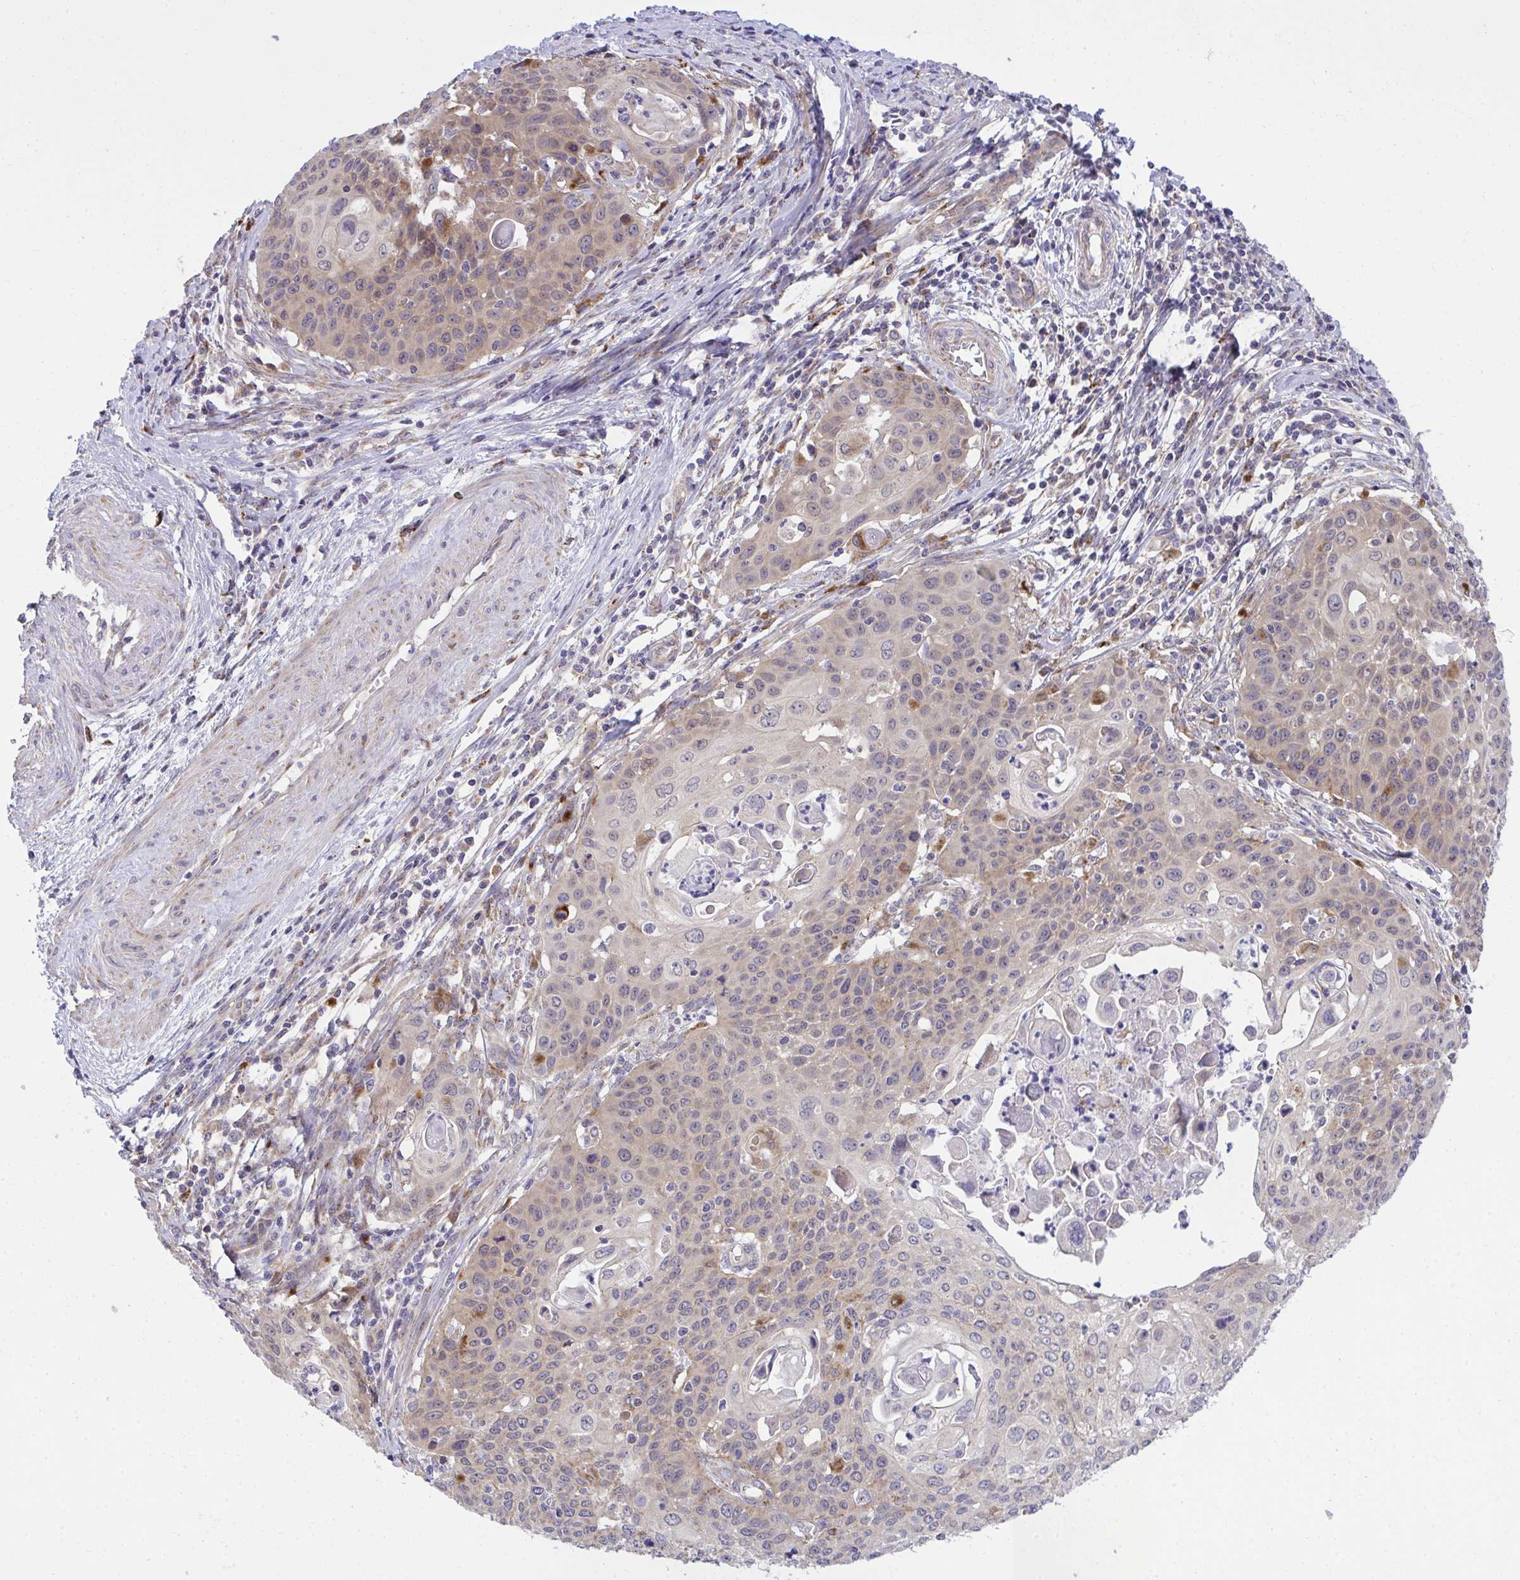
{"staining": {"intensity": "weak", "quantity": "25%-75%", "location": "cytoplasmic/membranous"}, "tissue": "cervical cancer", "cell_type": "Tumor cells", "image_type": "cancer", "snomed": [{"axis": "morphology", "description": "Squamous cell carcinoma, NOS"}, {"axis": "topography", "description": "Cervix"}], "caption": "This image shows cervical cancer stained with immunohistochemistry (IHC) to label a protein in brown. The cytoplasmic/membranous of tumor cells show weak positivity for the protein. Nuclei are counter-stained blue.", "gene": "XAF1", "patient": {"sex": "female", "age": 65}}